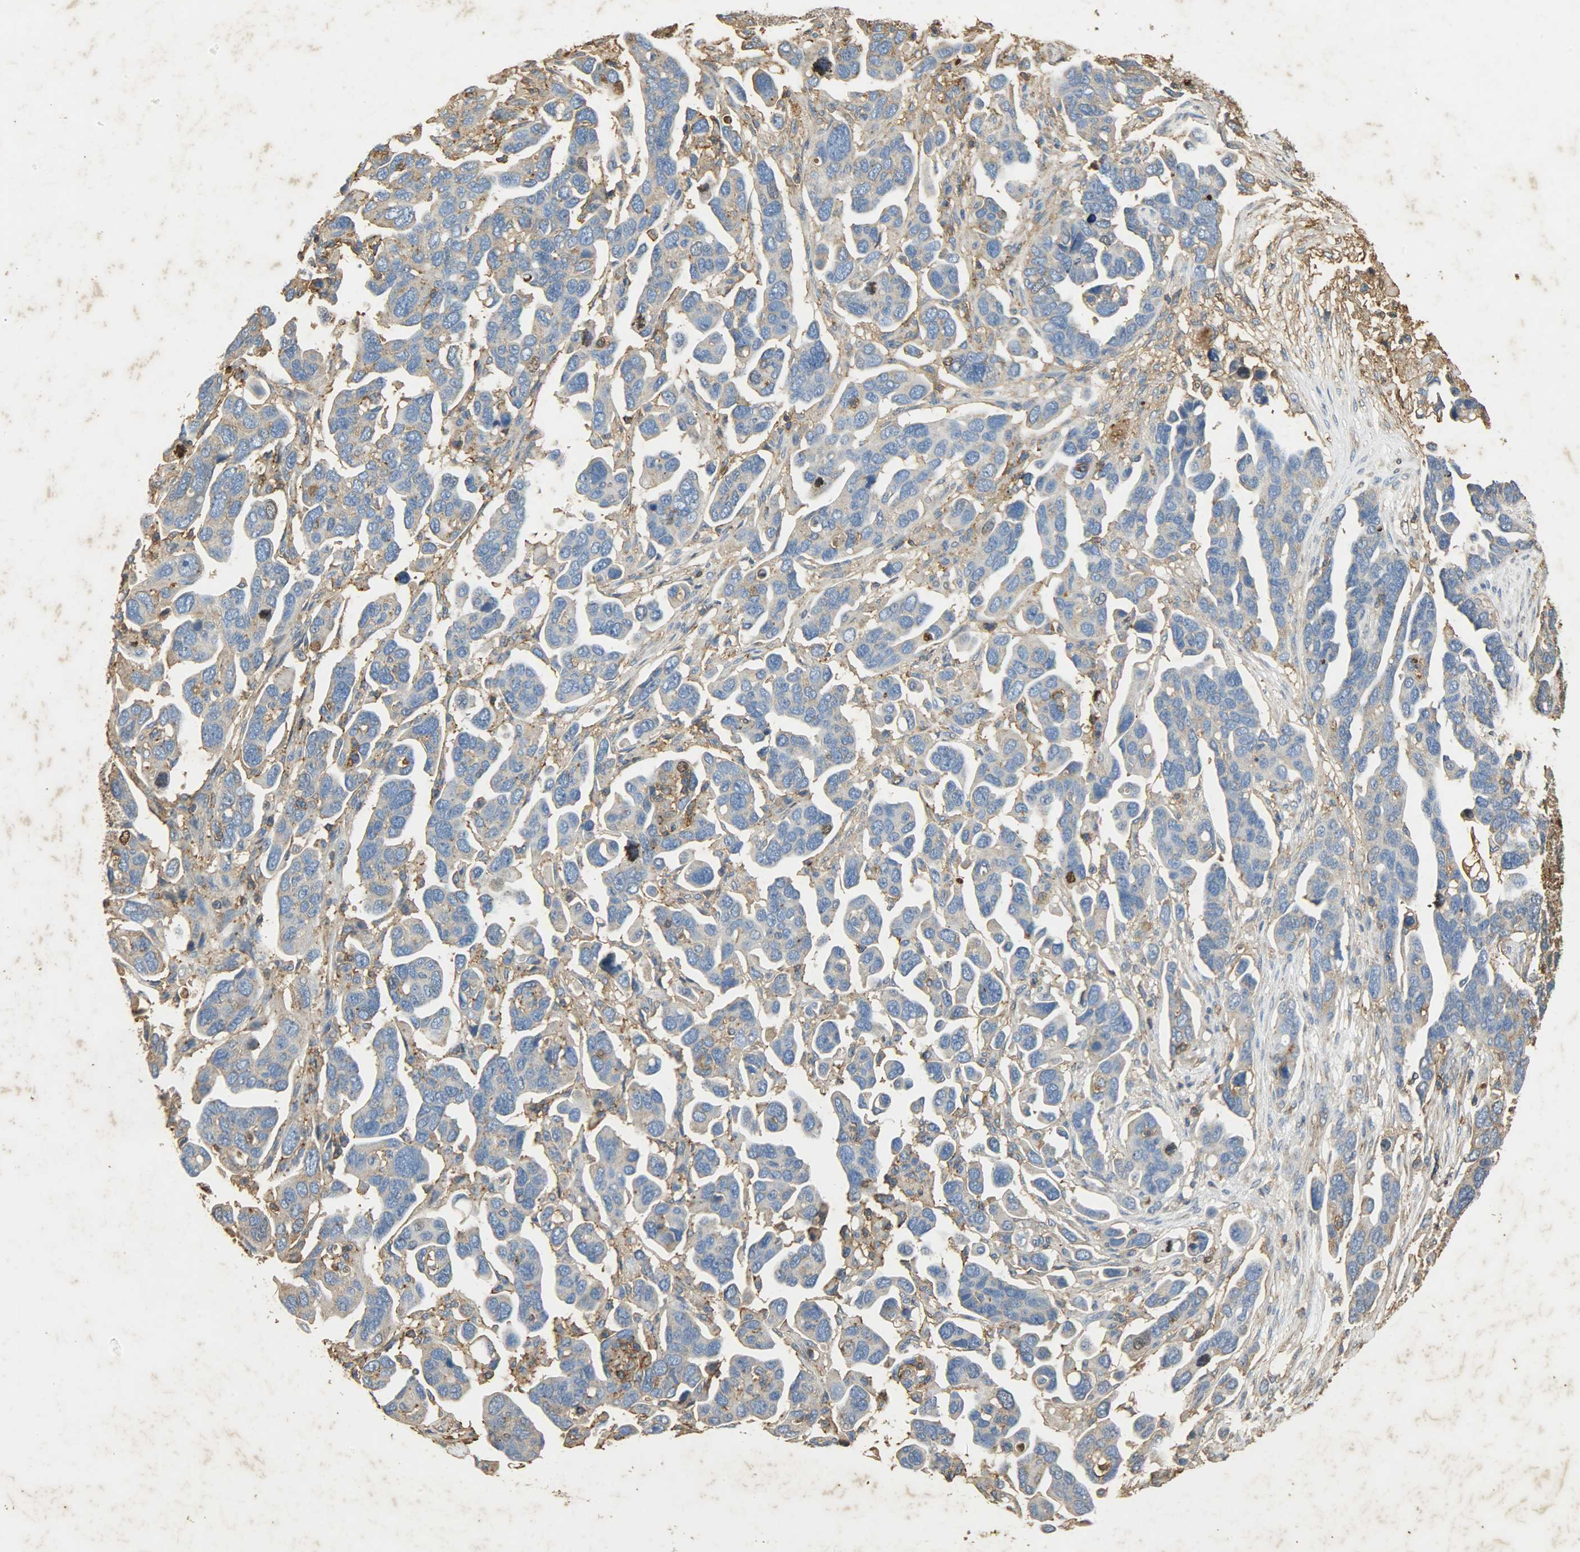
{"staining": {"intensity": "weak", "quantity": ">75%", "location": "cytoplasmic/membranous"}, "tissue": "ovarian cancer", "cell_type": "Tumor cells", "image_type": "cancer", "snomed": [{"axis": "morphology", "description": "Cystadenocarcinoma, serous, NOS"}, {"axis": "topography", "description": "Ovary"}], "caption": "Human ovarian cancer (serous cystadenocarcinoma) stained with a protein marker exhibits weak staining in tumor cells.", "gene": "ANXA6", "patient": {"sex": "female", "age": 54}}